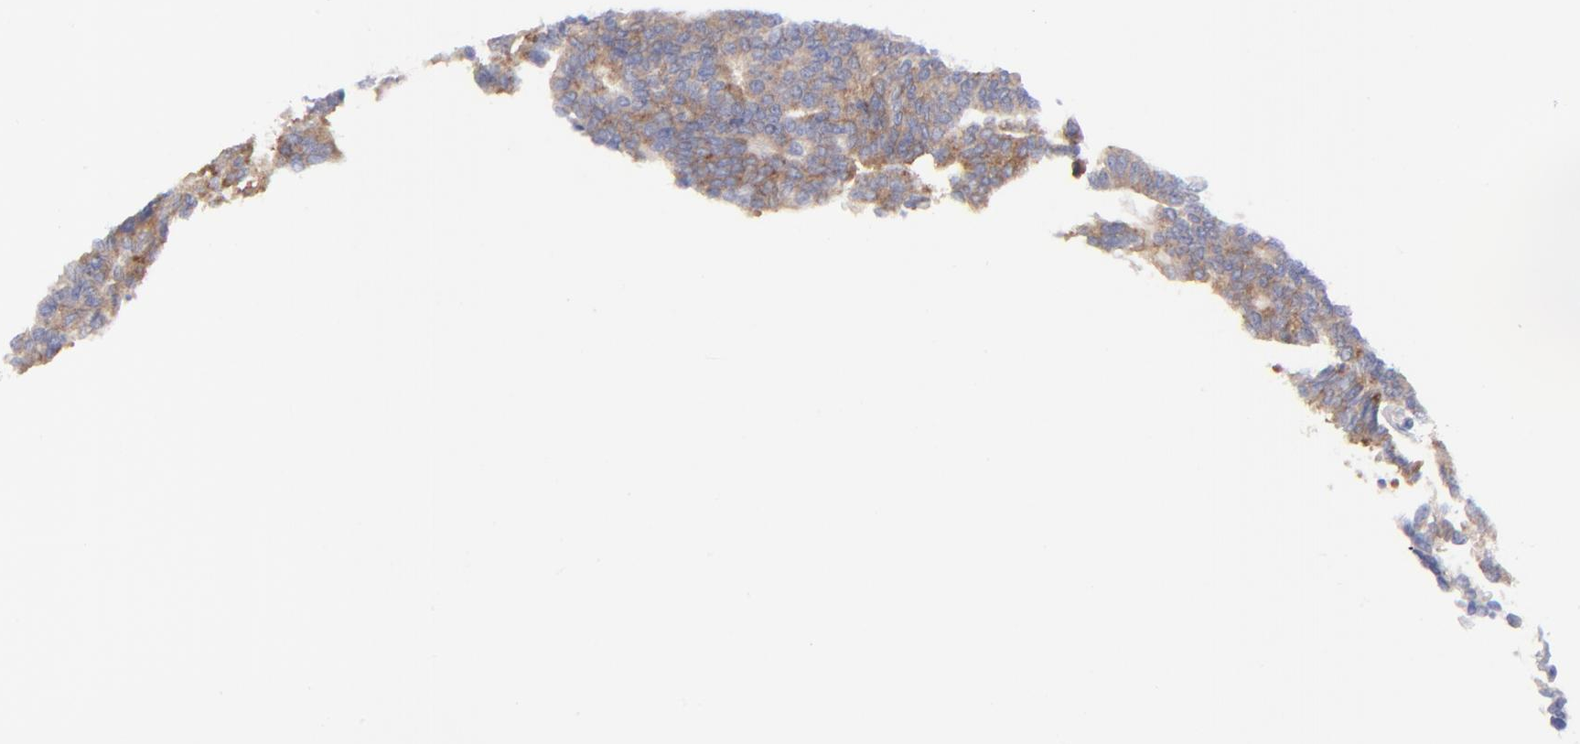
{"staining": {"intensity": "moderate", "quantity": ">75%", "location": "cytoplasmic/membranous"}, "tissue": "thyroid cancer", "cell_type": "Tumor cells", "image_type": "cancer", "snomed": [{"axis": "morphology", "description": "Papillary adenocarcinoma, NOS"}, {"axis": "topography", "description": "Thyroid gland"}], "caption": "Immunohistochemical staining of papillary adenocarcinoma (thyroid) displays moderate cytoplasmic/membranous protein positivity in about >75% of tumor cells. (brown staining indicates protein expression, while blue staining denotes nuclei).", "gene": "EIF2AK2", "patient": {"sex": "female", "age": 35}}